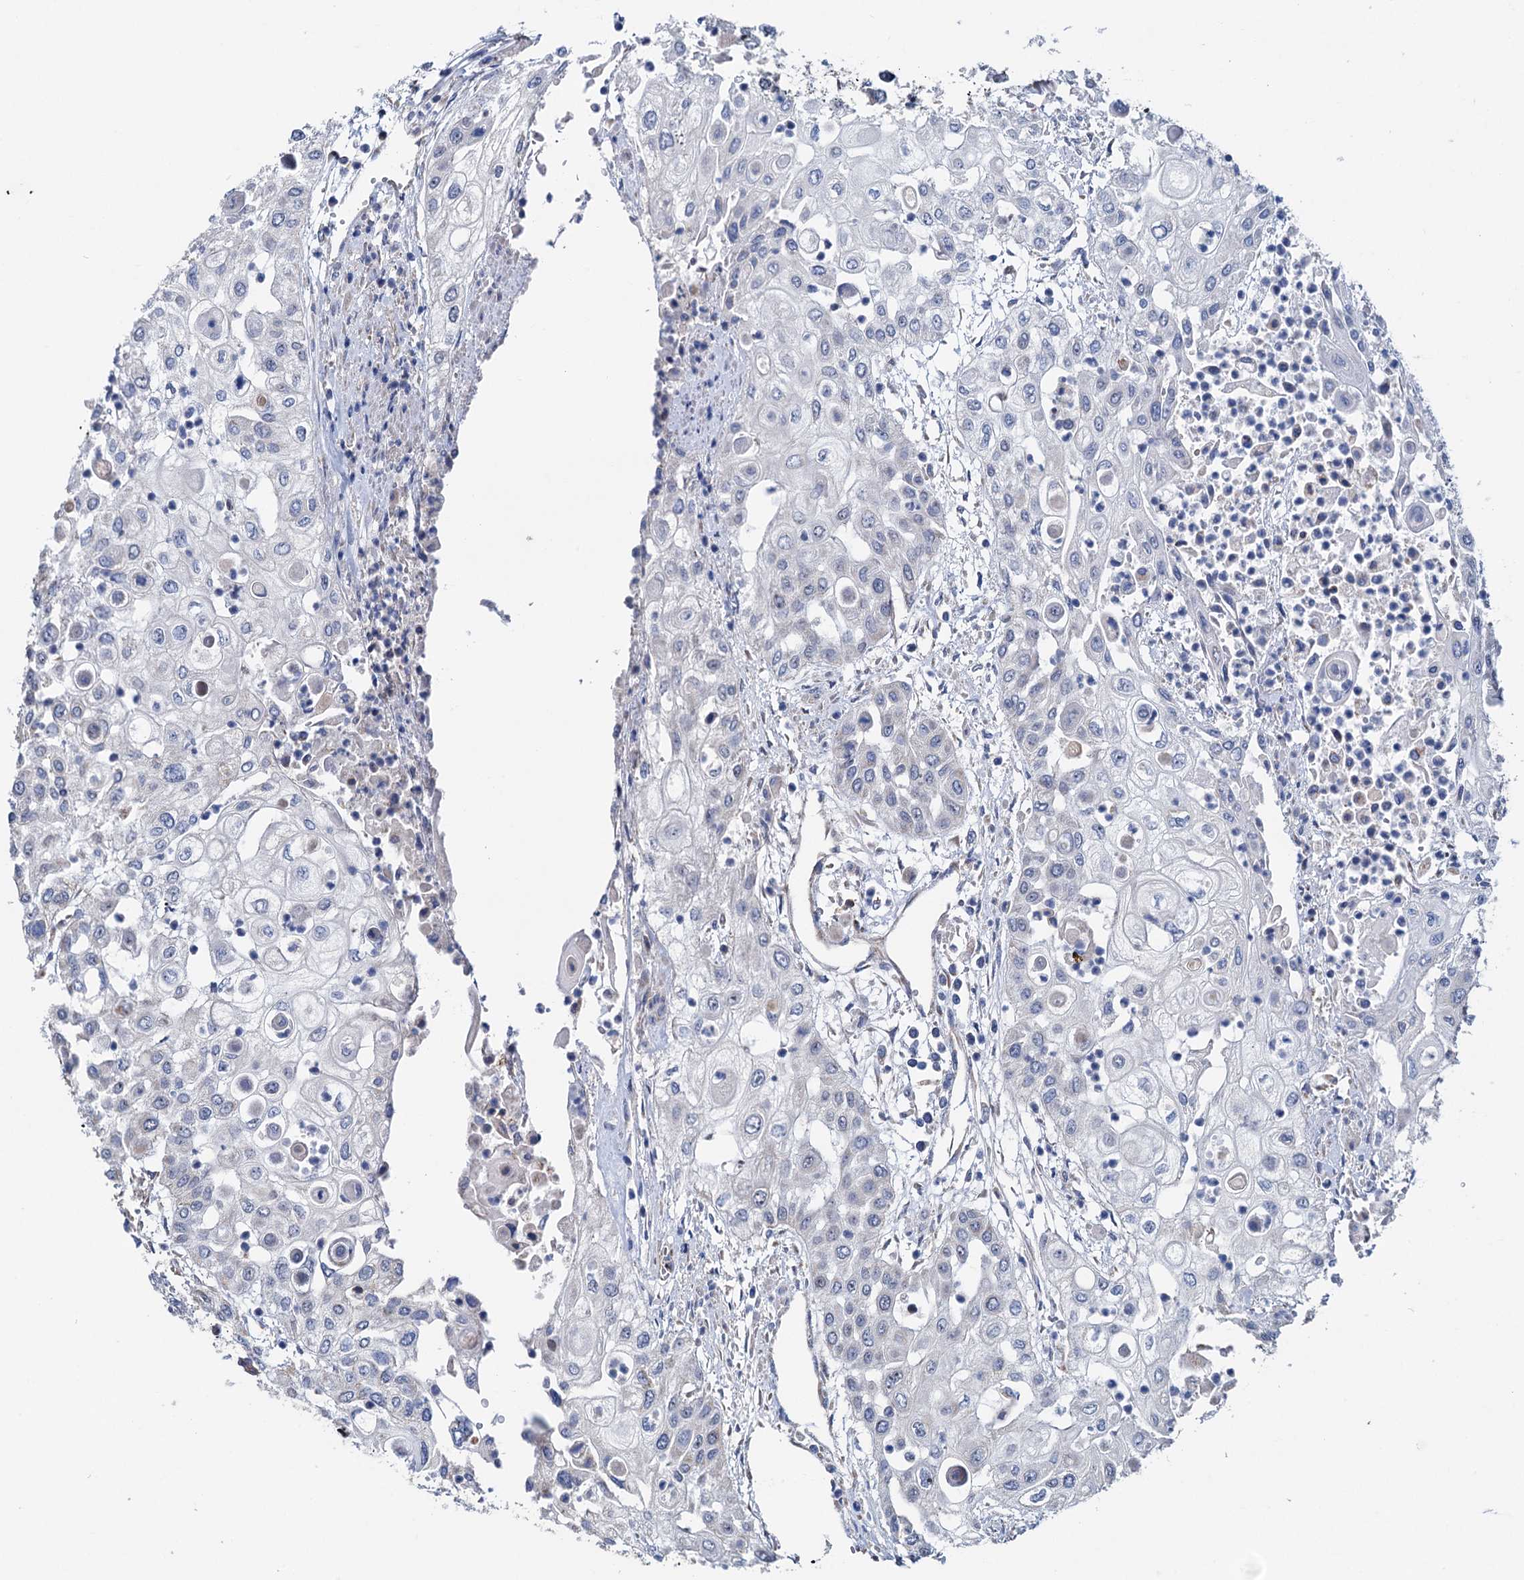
{"staining": {"intensity": "negative", "quantity": "none", "location": "none"}, "tissue": "urothelial cancer", "cell_type": "Tumor cells", "image_type": "cancer", "snomed": [{"axis": "morphology", "description": "Urothelial carcinoma, High grade"}, {"axis": "topography", "description": "Urinary bladder"}], "caption": "Immunohistochemical staining of human urothelial cancer reveals no significant staining in tumor cells.", "gene": "EYA4", "patient": {"sex": "female", "age": 79}}